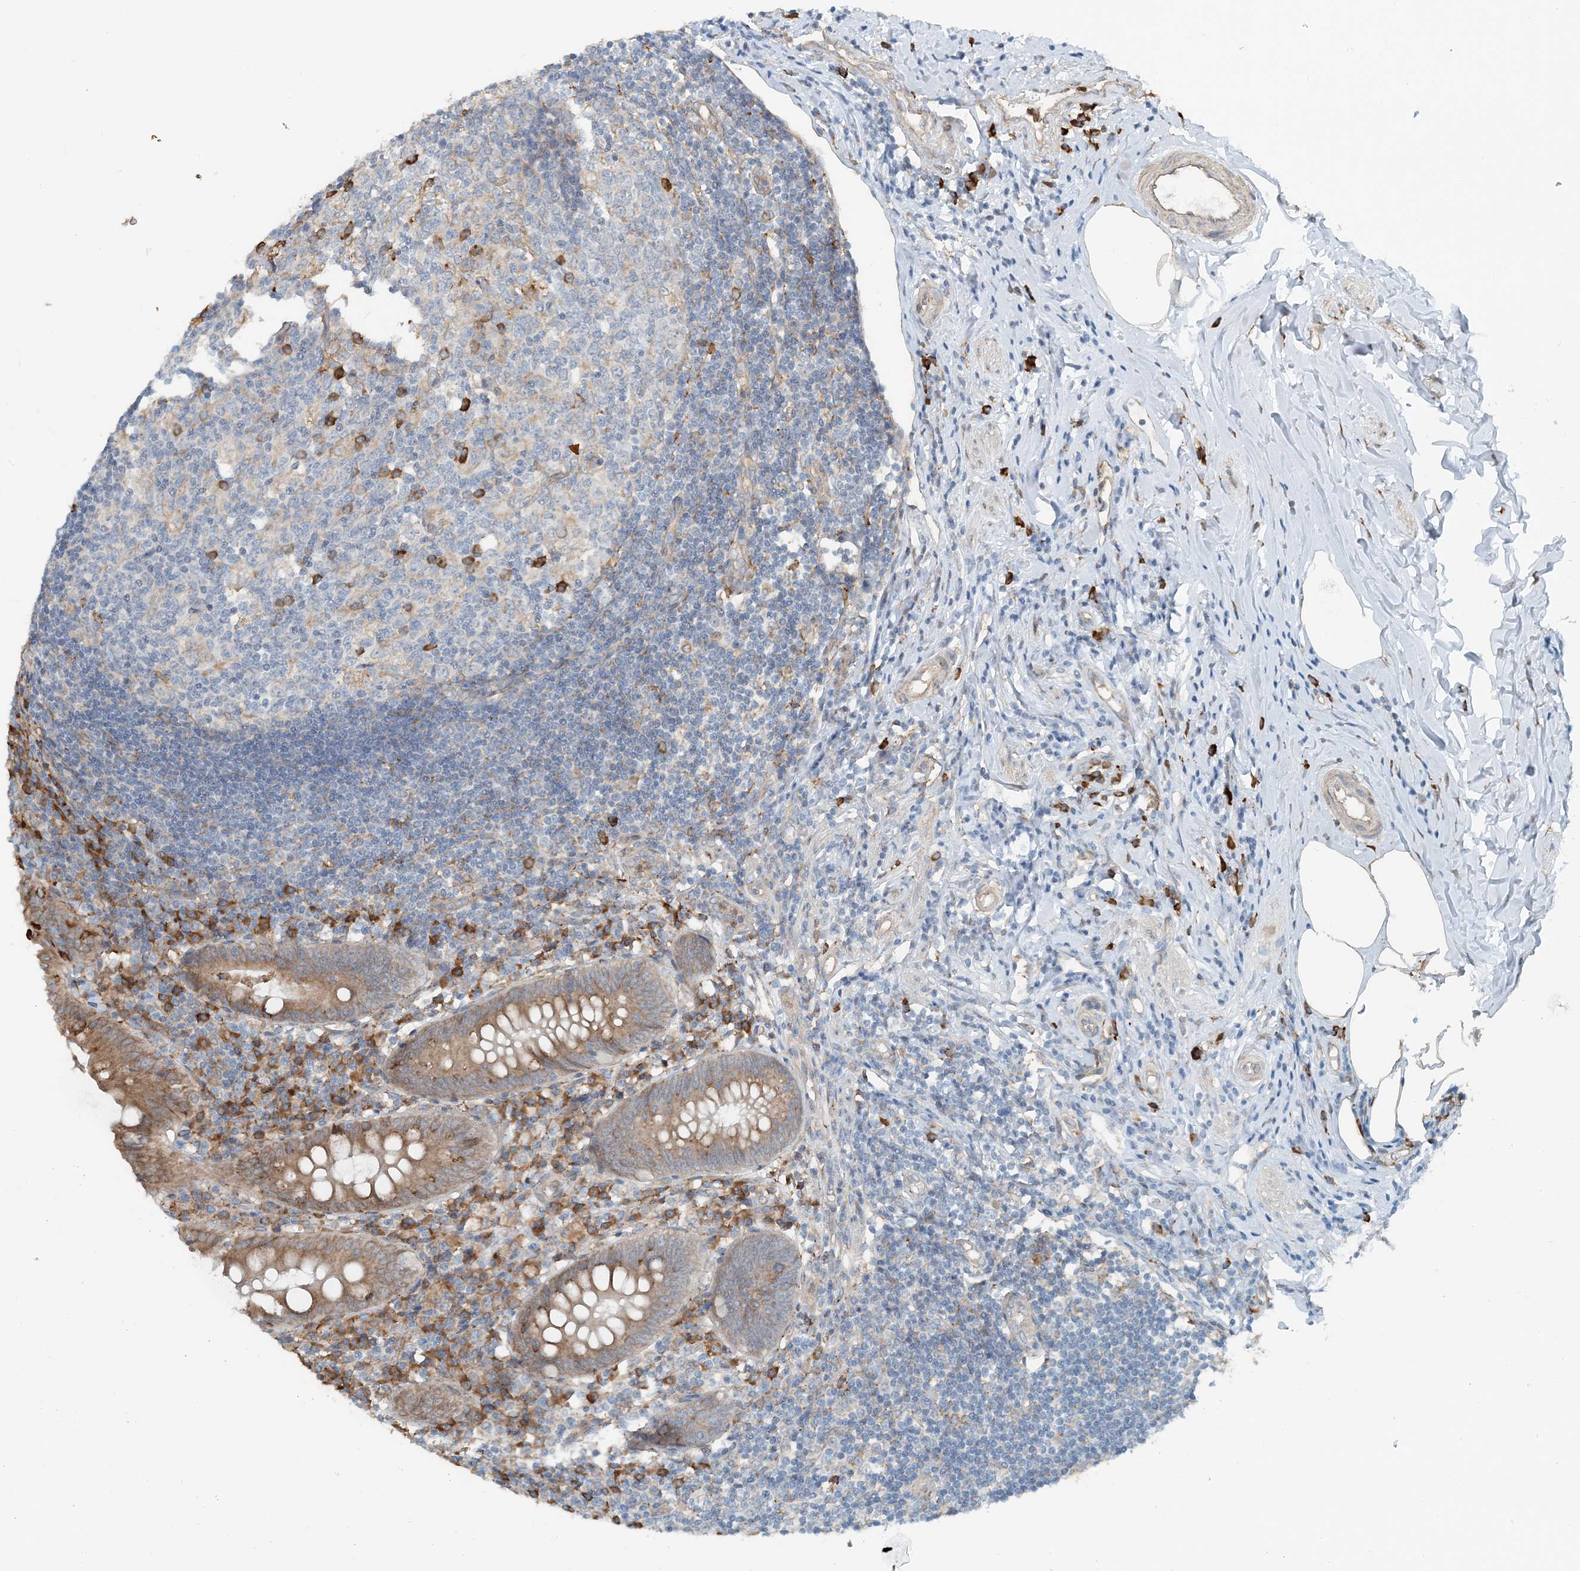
{"staining": {"intensity": "moderate", "quantity": ">75%", "location": "cytoplasmic/membranous"}, "tissue": "appendix", "cell_type": "Glandular cells", "image_type": "normal", "snomed": [{"axis": "morphology", "description": "Normal tissue, NOS"}, {"axis": "topography", "description": "Appendix"}], "caption": "The histopathology image exhibits staining of normal appendix, revealing moderate cytoplasmic/membranous protein staining (brown color) within glandular cells.", "gene": "CERKL", "patient": {"sex": "female", "age": 54}}